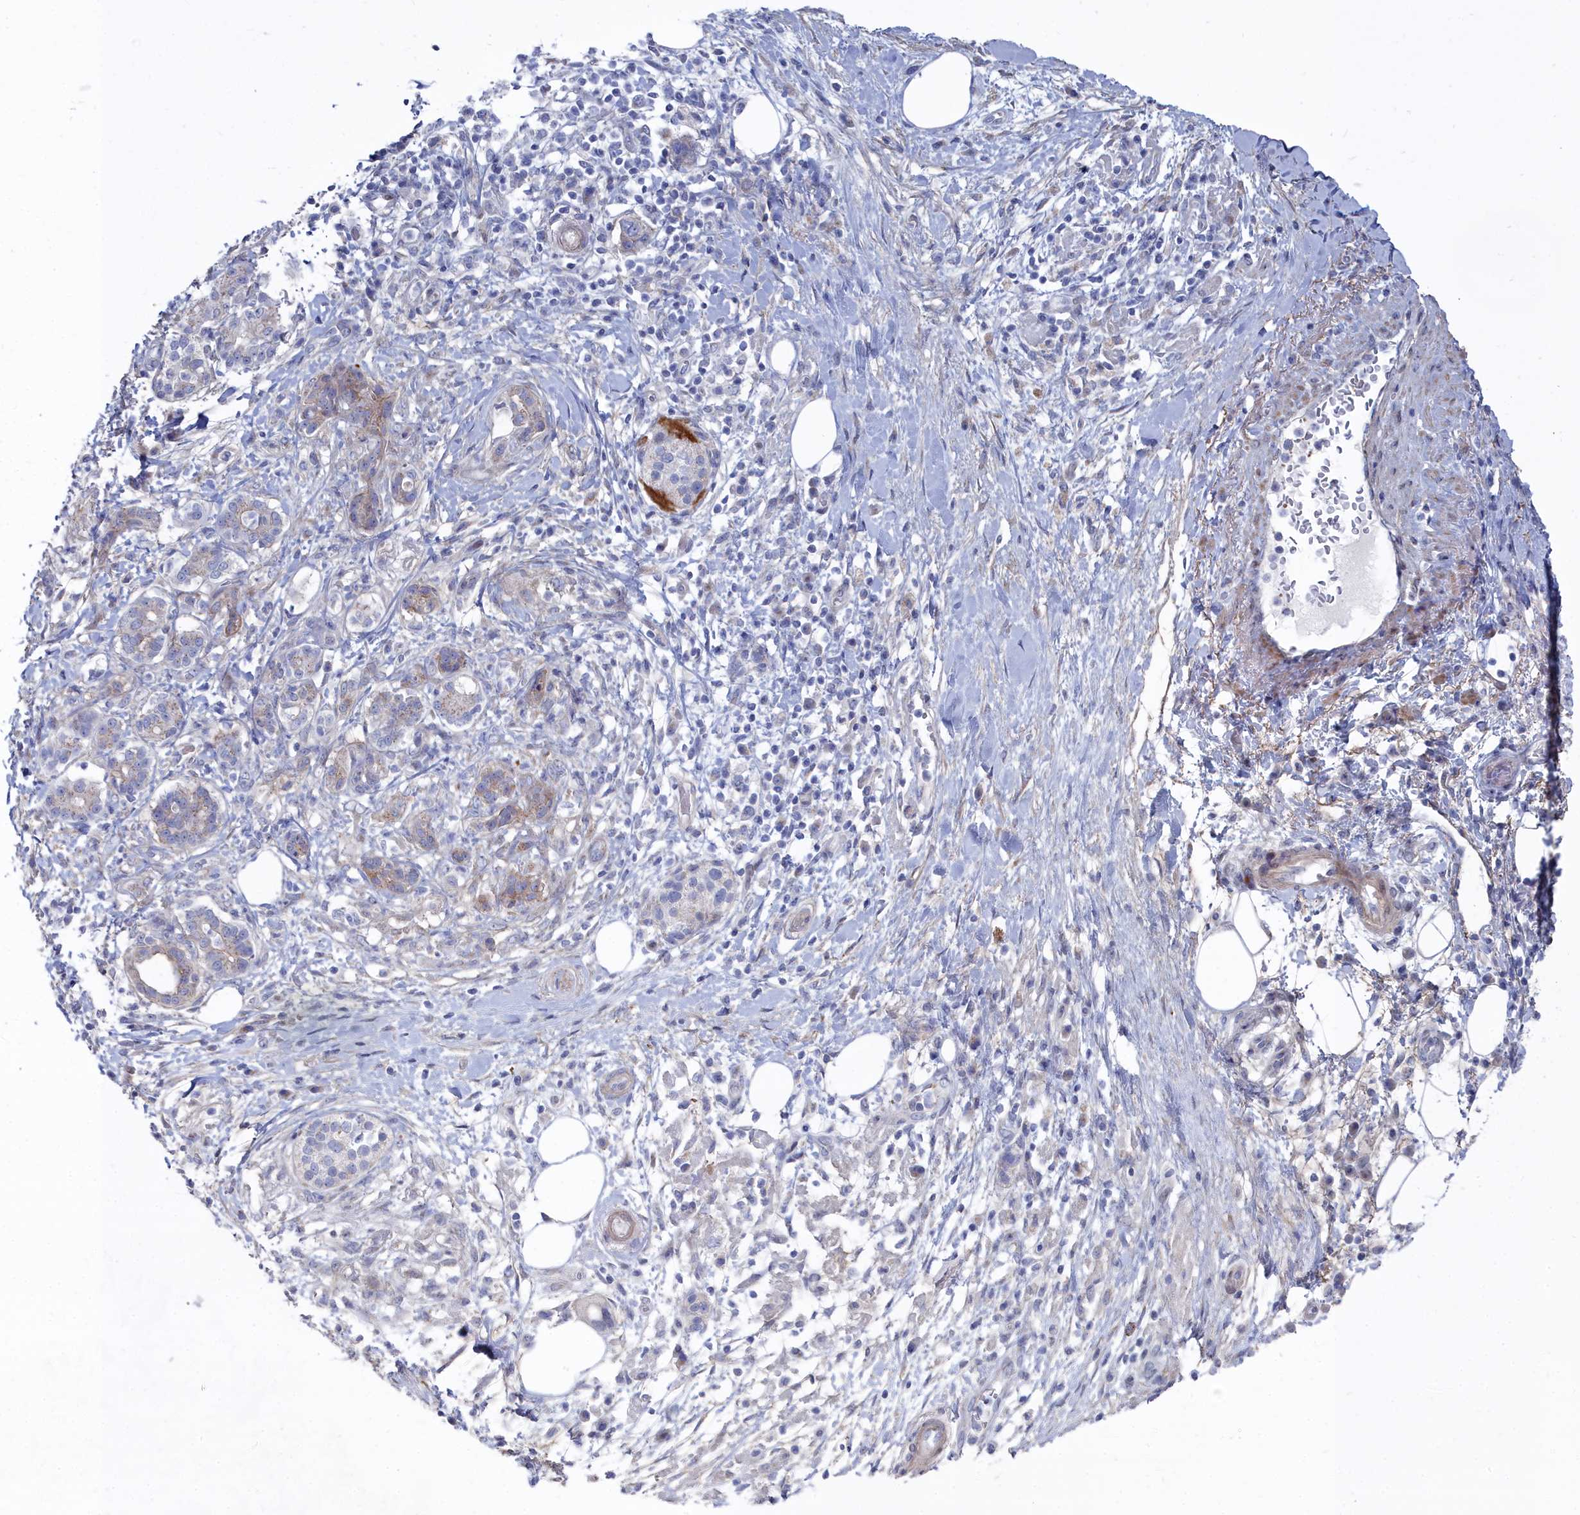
{"staining": {"intensity": "weak", "quantity": "<25%", "location": "cytoplasmic/membranous"}, "tissue": "pancreatic cancer", "cell_type": "Tumor cells", "image_type": "cancer", "snomed": [{"axis": "morphology", "description": "Adenocarcinoma, NOS"}, {"axis": "topography", "description": "Pancreas"}], "caption": "A high-resolution image shows immunohistochemistry (IHC) staining of adenocarcinoma (pancreatic), which shows no significant positivity in tumor cells. The staining is performed using DAB brown chromogen with nuclei counter-stained in using hematoxylin.", "gene": "SHISAL2A", "patient": {"sex": "female", "age": 73}}